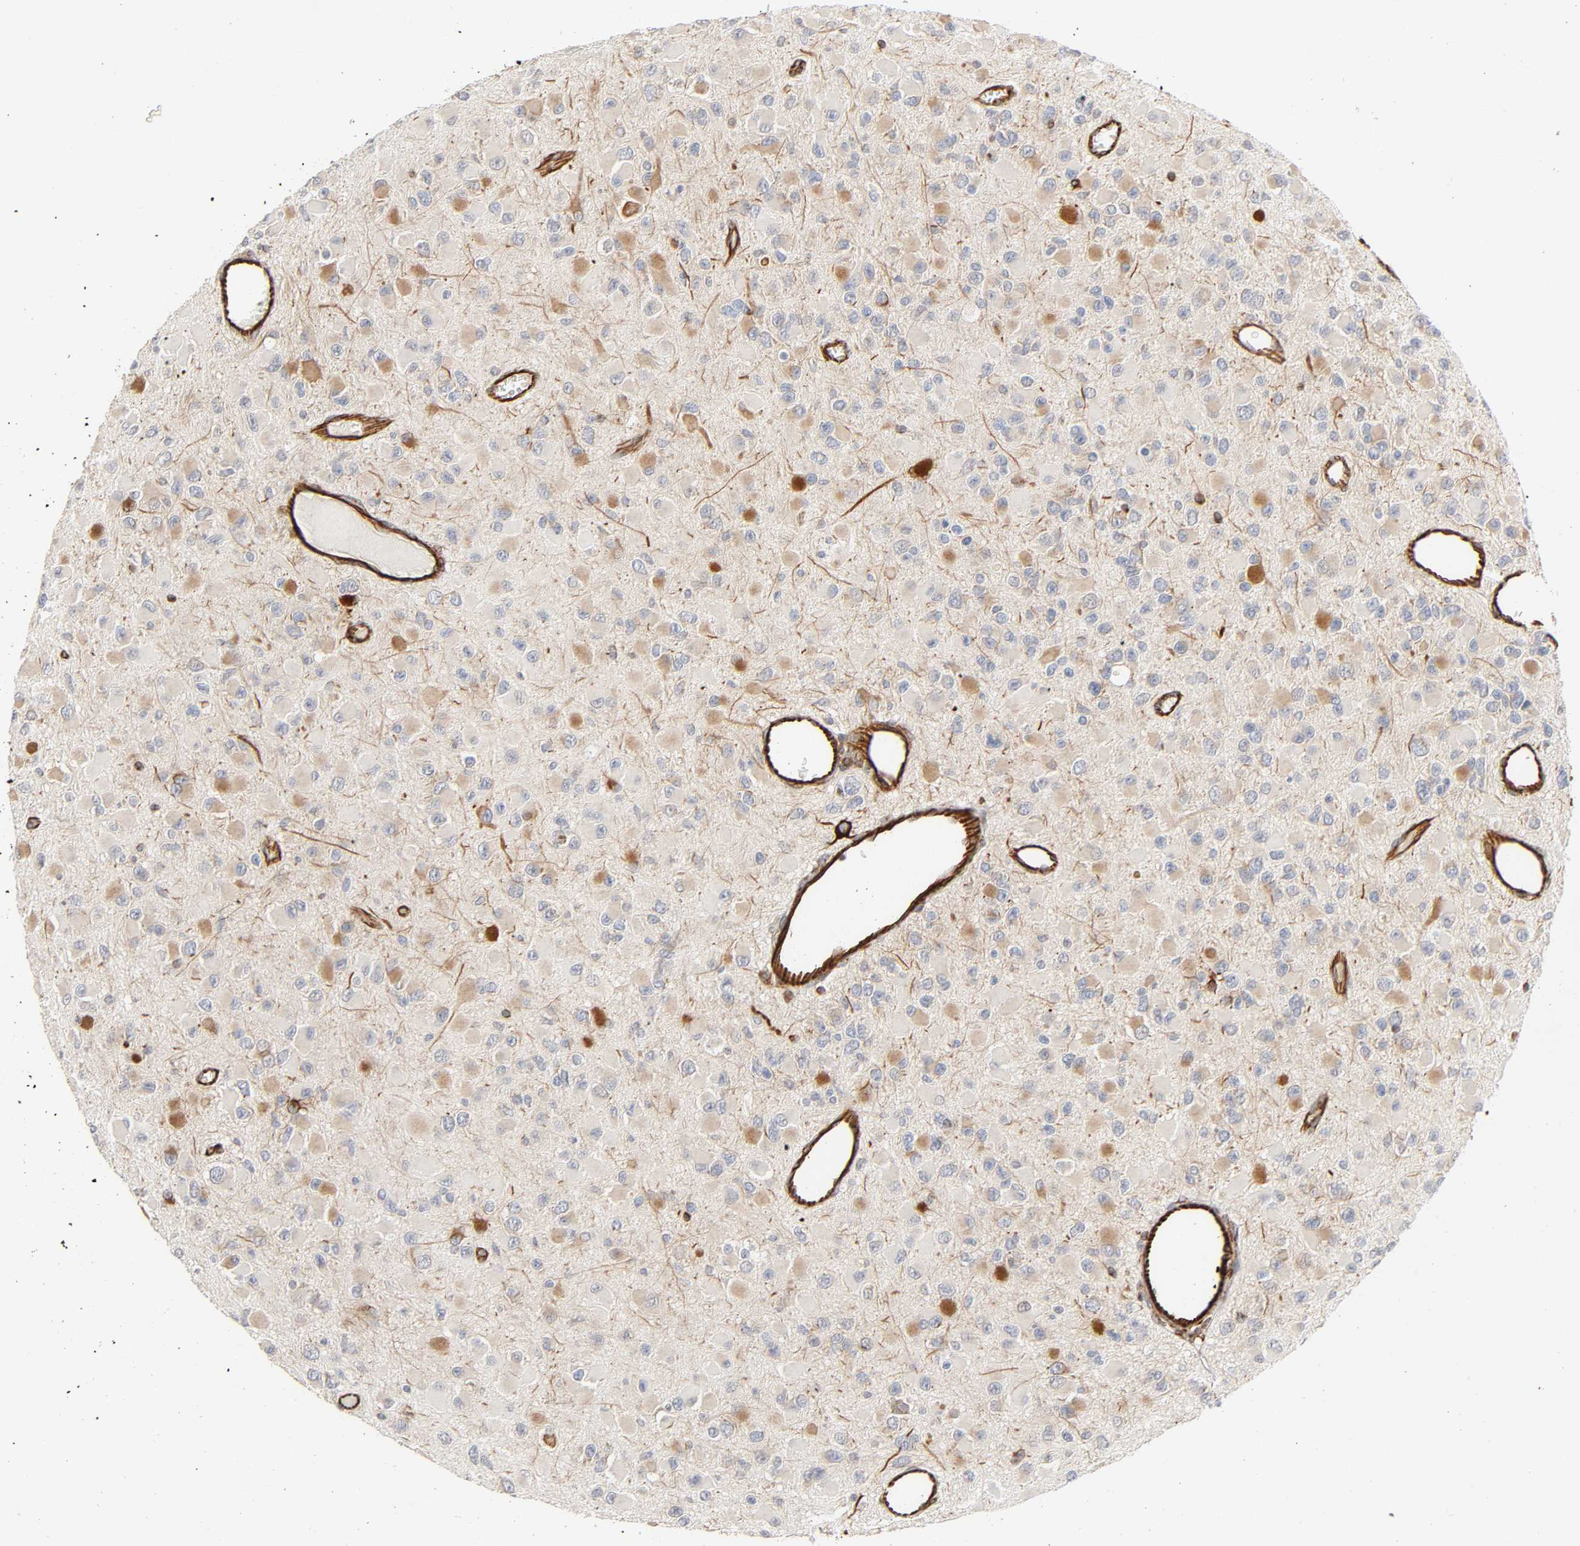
{"staining": {"intensity": "moderate", "quantity": "25%-75%", "location": "cytoplasmic/membranous"}, "tissue": "glioma", "cell_type": "Tumor cells", "image_type": "cancer", "snomed": [{"axis": "morphology", "description": "Glioma, malignant, Low grade"}, {"axis": "topography", "description": "Brain"}], "caption": "DAB immunohistochemical staining of human malignant glioma (low-grade) exhibits moderate cytoplasmic/membranous protein staining in approximately 25%-75% of tumor cells.", "gene": "FAM118A", "patient": {"sex": "male", "age": 42}}